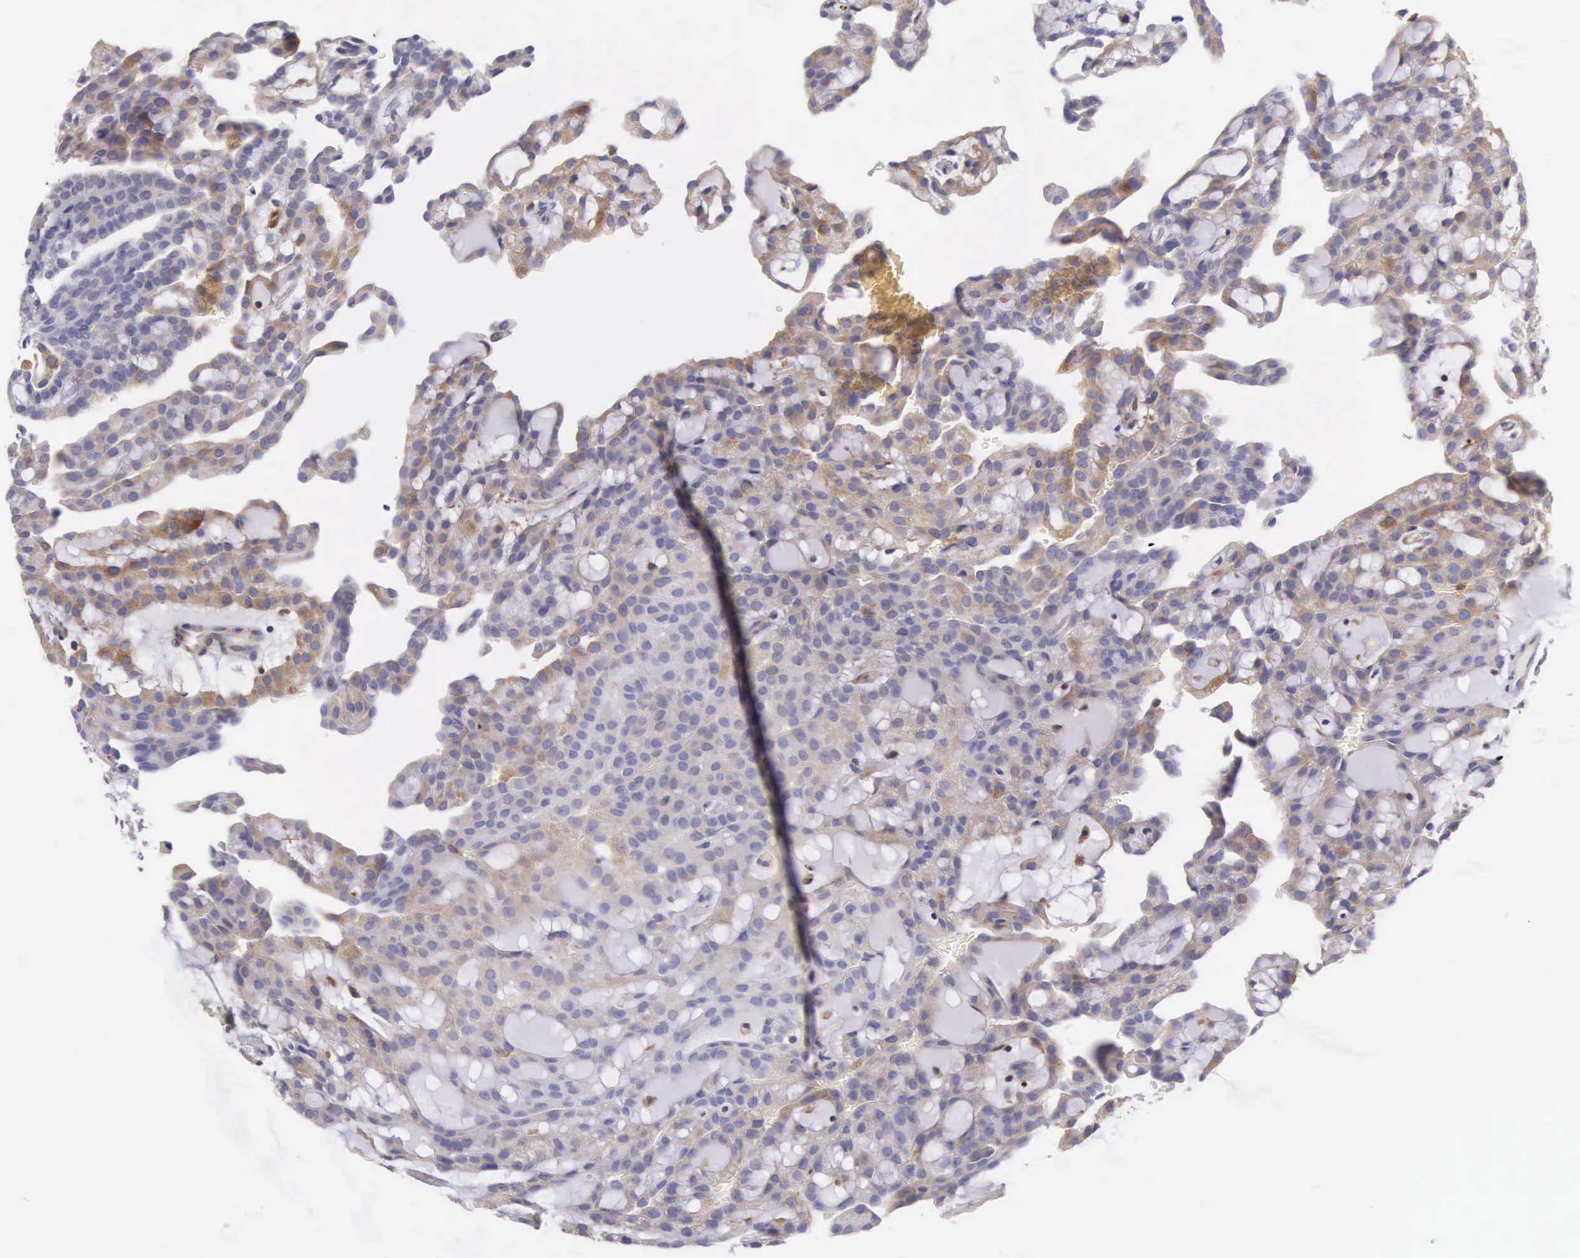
{"staining": {"intensity": "weak", "quantity": "25%-75%", "location": "cytoplasmic/membranous"}, "tissue": "renal cancer", "cell_type": "Tumor cells", "image_type": "cancer", "snomed": [{"axis": "morphology", "description": "Adenocarcinoma, NOS"}, {"axis": "topography", "description": "Kidney"}], "caption": "This image shows IHC staining of adenocarcinoma (renal), with low weak cytoplasmic/membranous staining in about 25%-75% of tumor cells.", "gene": "OSBPL3", "patient": {"sex": "male", "age": 63}}